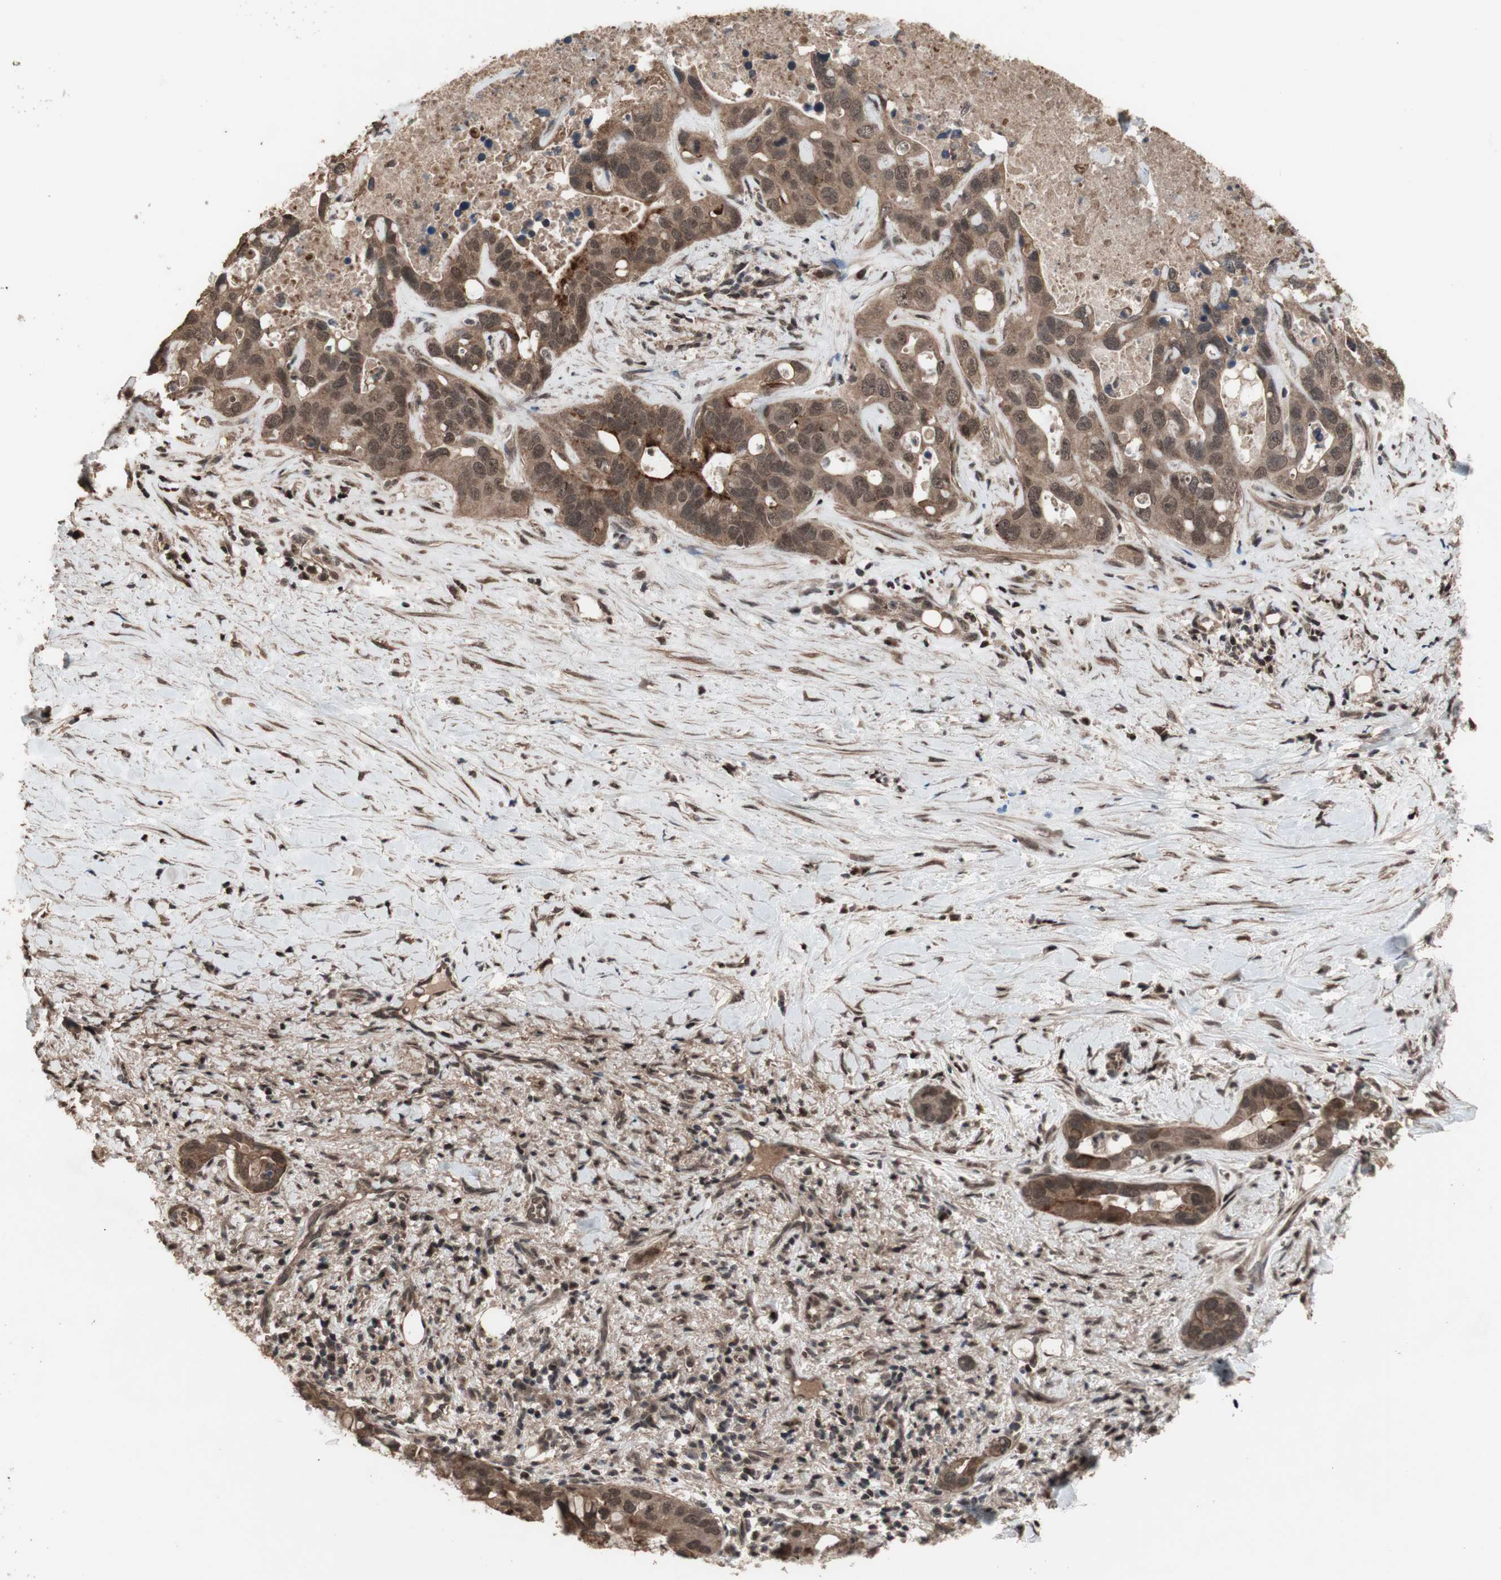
{"staining": {"intensity": "moderate", "quantity": ">75%", "location": "cytoplasmic/membranous"}, "tissue": "liver cancer", "cell_type": "Tumor cells", "image_type": "cancer", "snomed": [{"axis": "morphology", "description": "Cholangiocarcinoma"}, {"axis": "topography", "description": "Liver"}], "caption": "Protein staining of cholangiocarcinoma (liver) tissue displays moderate cytoplasmic/membranous staining in about >75% of tumor cells.", "gene": "KANSL1", "patient": {"sex": "female", "age": 65}}